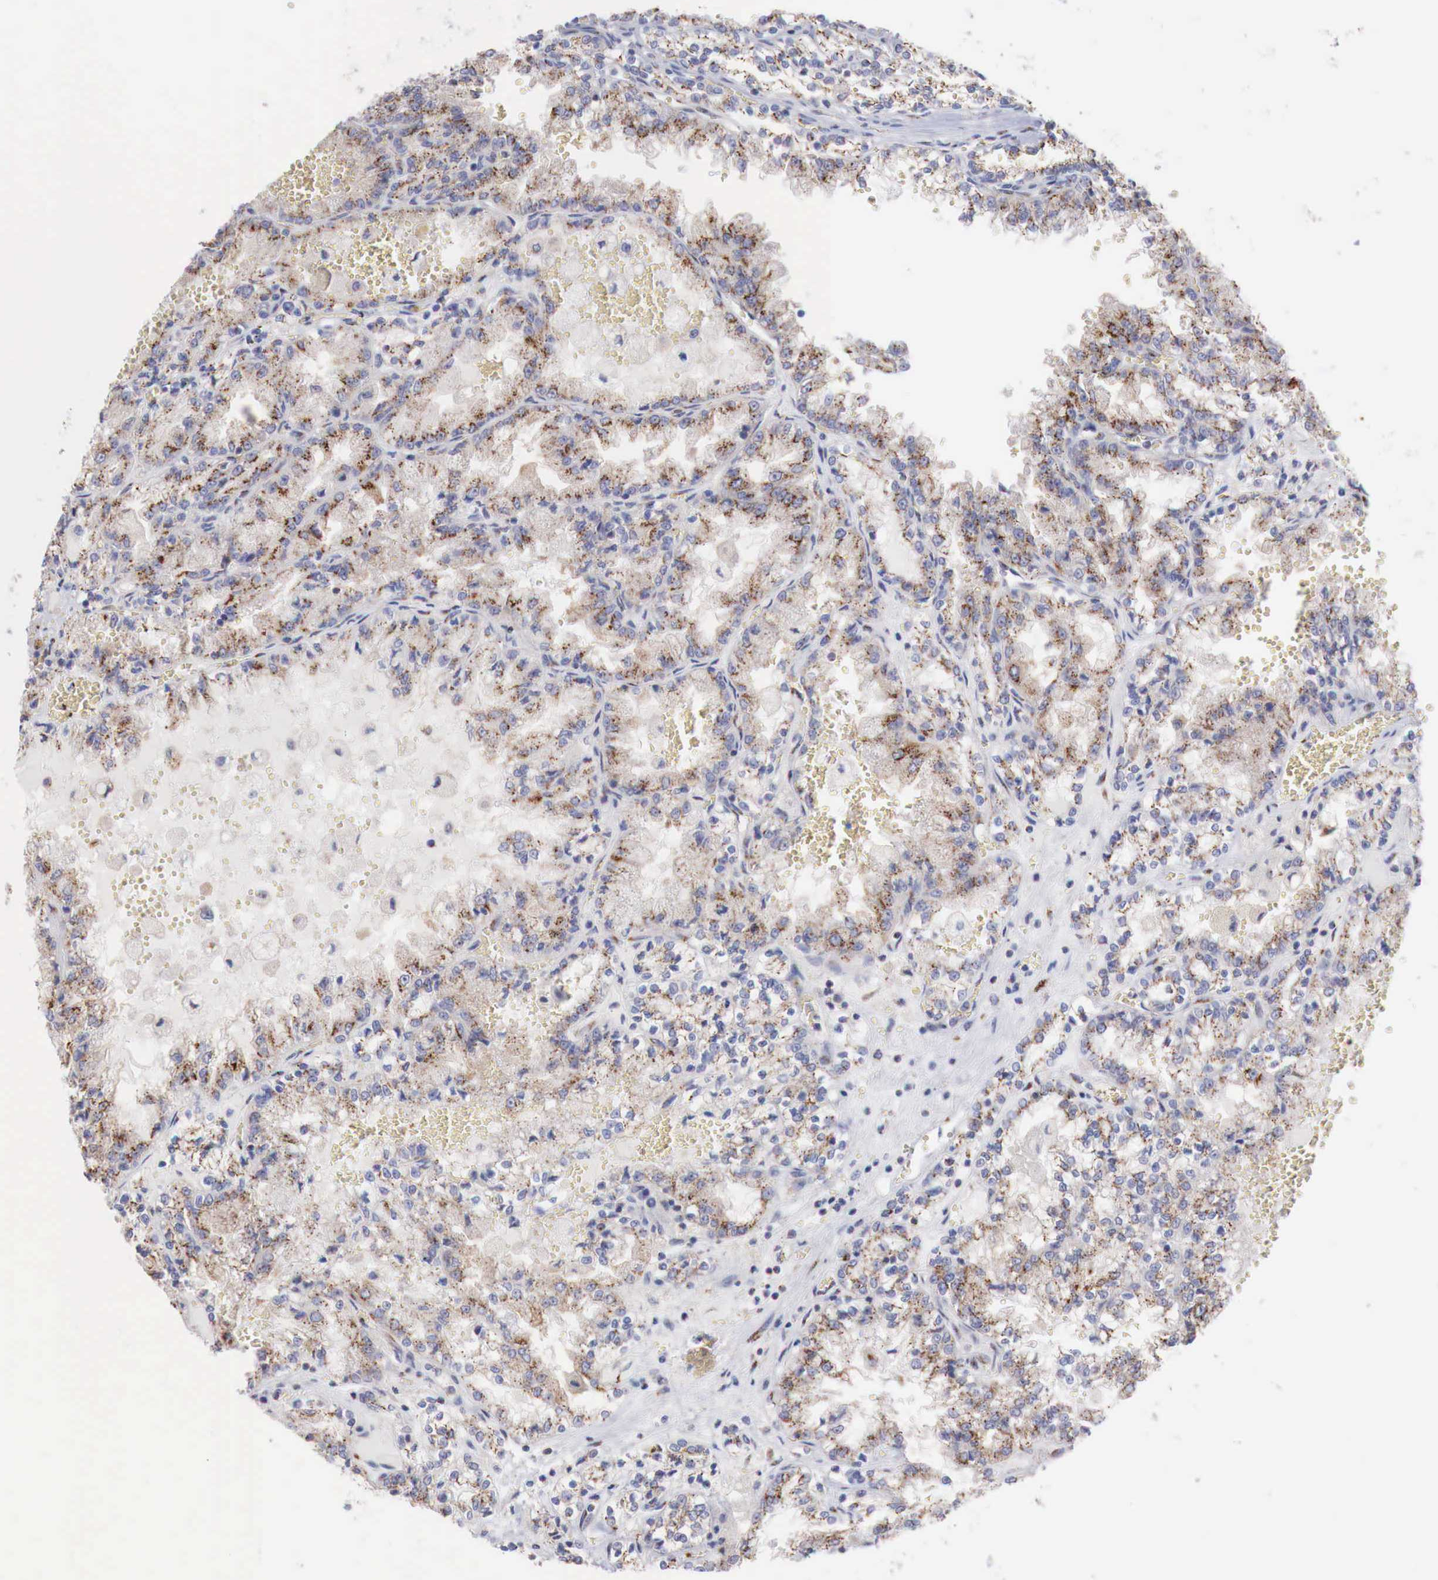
{"staining": {"intensity": "moderate", "quantity": "25%-75%", "location": "cytoplasmic/membranous"}, "tissue": "renal cancer", "cell_type": "Tumor cells", "image_type": "cancer", "snomed": [{"axis": "morphology", "description": "Adenocarcinoma, NOS"}, {"axis": "topography", "description": "Kidney"}], "caption": "Renal adenocarcinoma tissue shows moderate cytoplasmic/membranous expression in about 25%-75% of tumor cells, visualized by immunohistochemistry.", "gene": "SYAP1", "patient": {"sex": "female", "age": 56}}